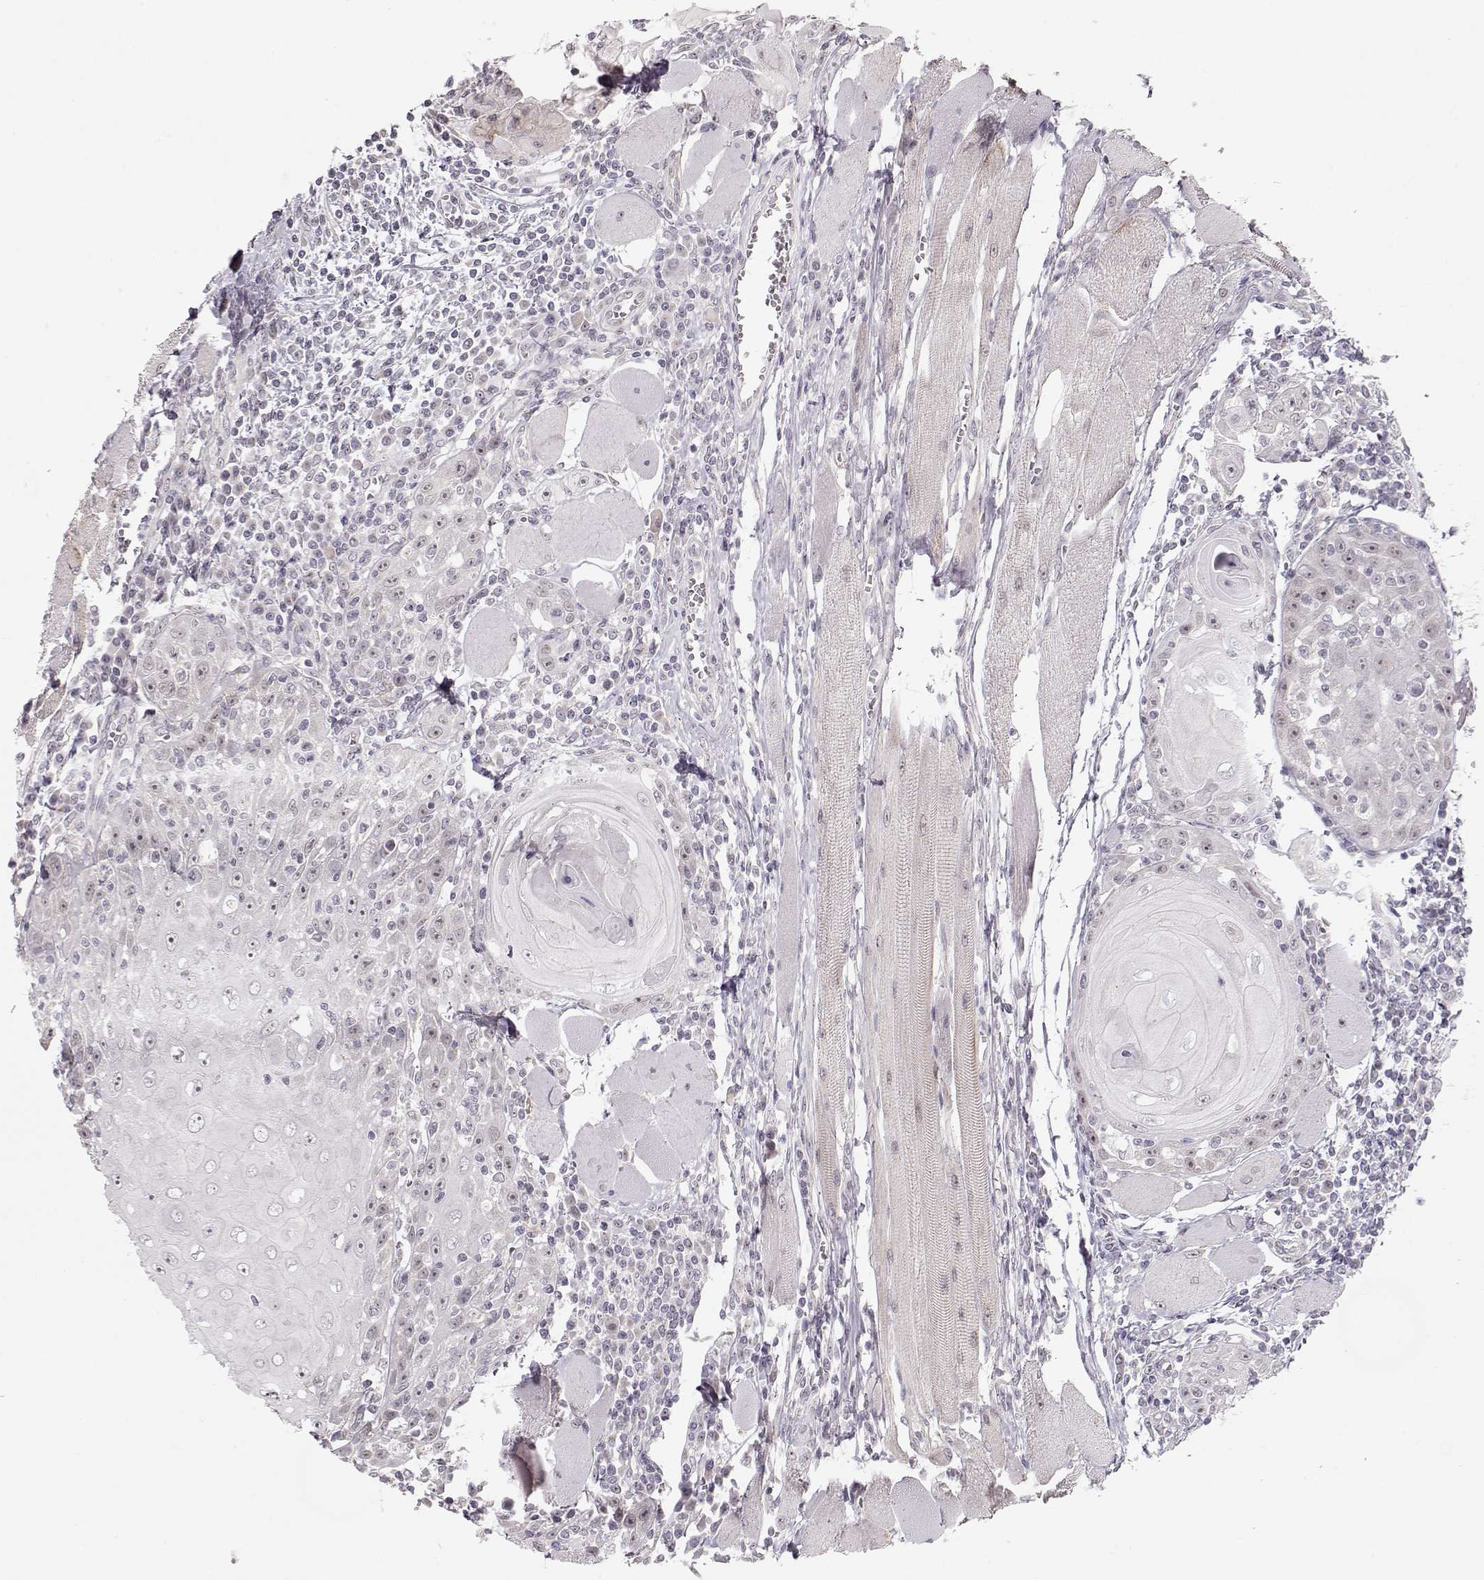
{"staining": {"intensity": "negative", "quantity": "none", "location": "none"}, "tissue": "head and neck cancer", "cell_type": "Tumor cells", "image_type": "cancer", "snomed": [{"axis": "morphology", "description": "Normal tissue, NOS"}, {"axis": "morphology", "description": "Squamous cell carcinoma, NOS"}, {"axis": "topography", "description": "Oral tissue"}, {"axis": "topography", "description": "Head-Neck"}], "caption": "Immunohistochemistry (IHC) photomicrograph of human squamous cell carcinoma (head and neck) stained for a protein (brown), which reveals no expression in tumor cells.", "gene": "FAM205A", "patient": {"sex": "male", "age": 52}}